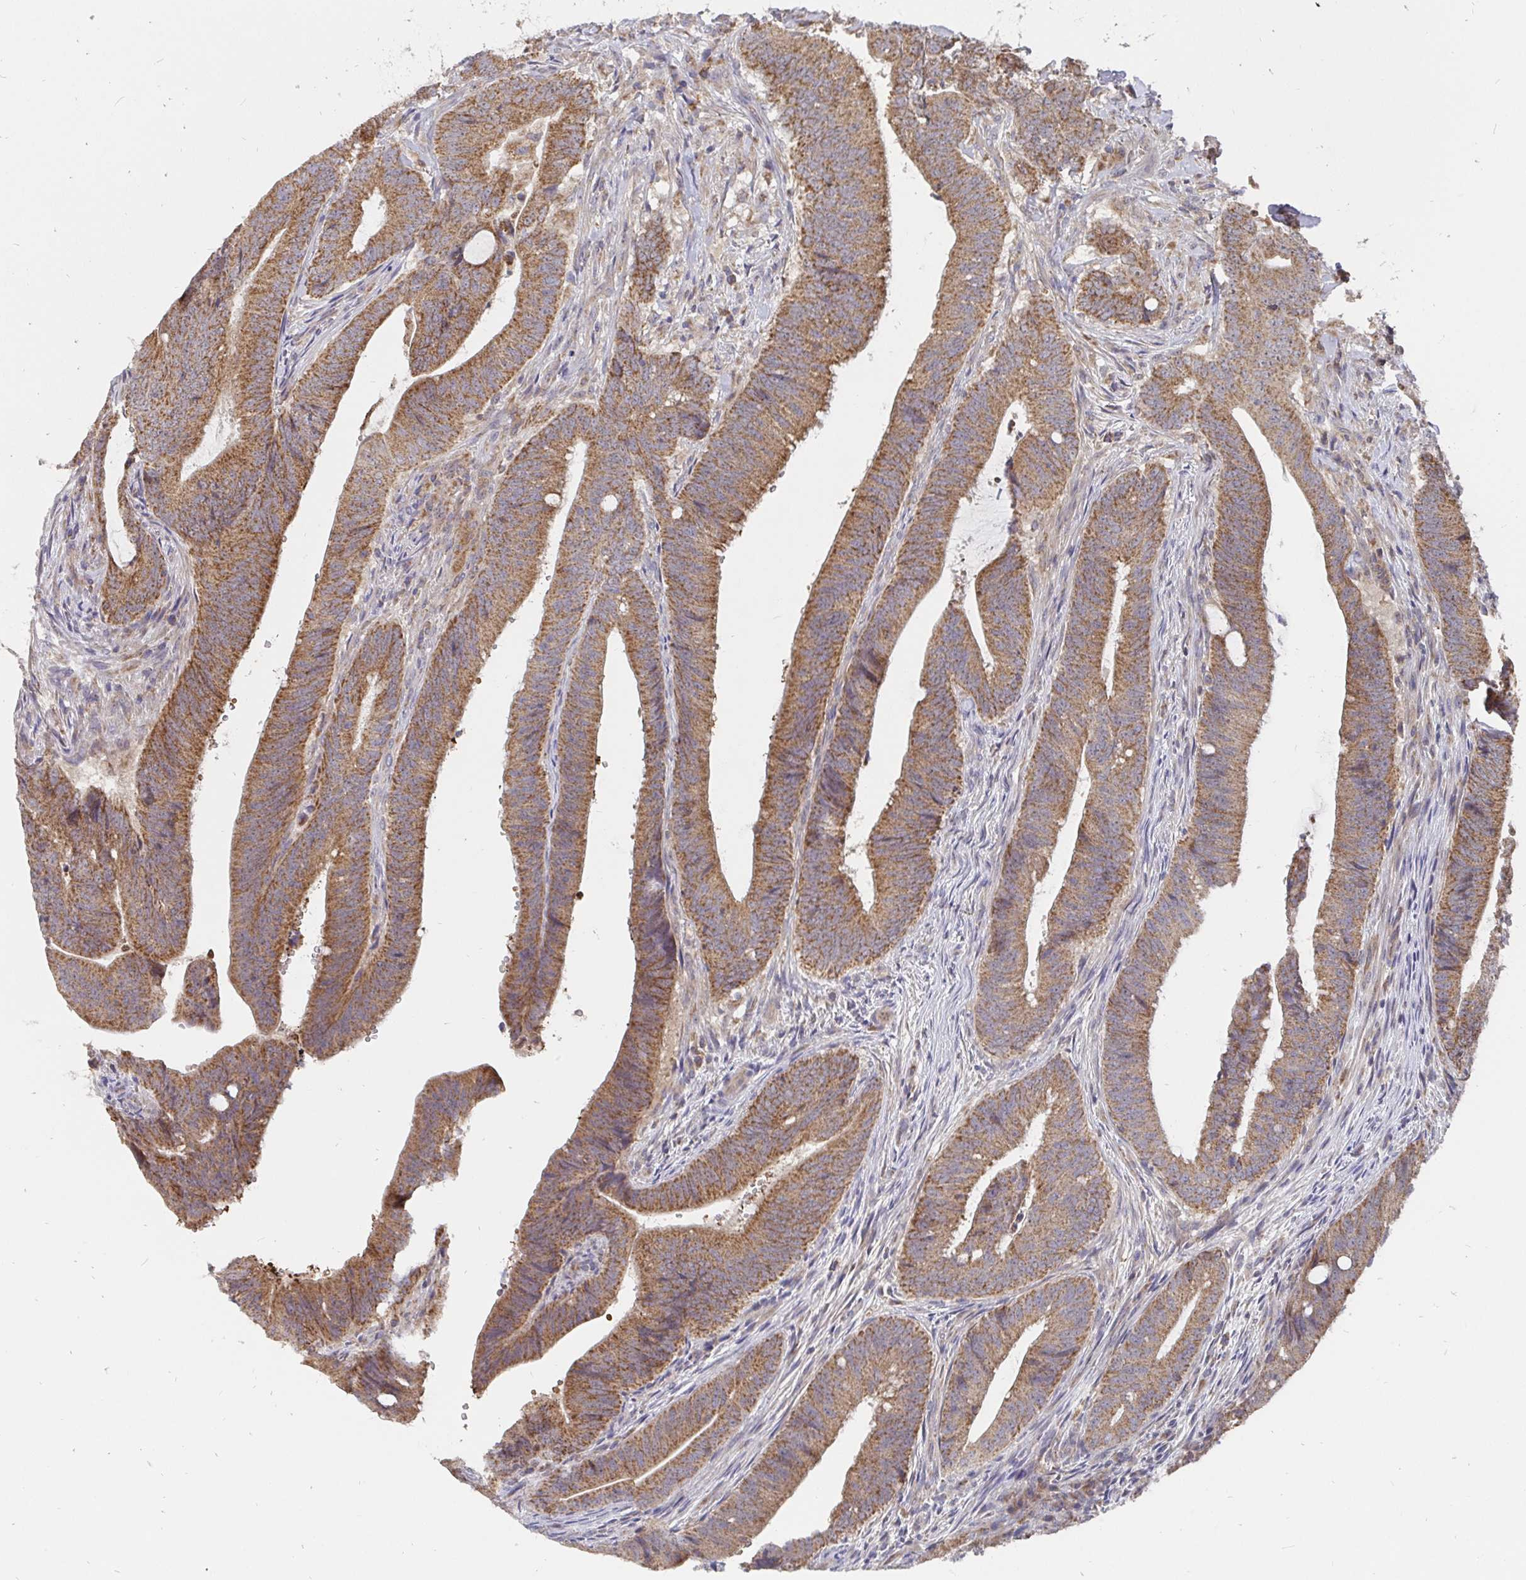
{"staining": {"intensity": "moderate", "quantity": ">75%", "location": "cytoplasmic/membranous"}, "tissue": "colorectal cancer", "cell_type": "Tumor cells", "image_type": "cancer", "snomed": [{"axis": "morphology", "description": "Adenocarcinoma, NOS"}, {"axis": "topography", "description": "Colon"}], "caption": "Human colorectal cancer stained with a brown dye shows moderate cytoplasmic/membranous positive expression in about >75% of tumor cells.", "gene": "PDF", "patient": {"sex": "female", "age": 43}}